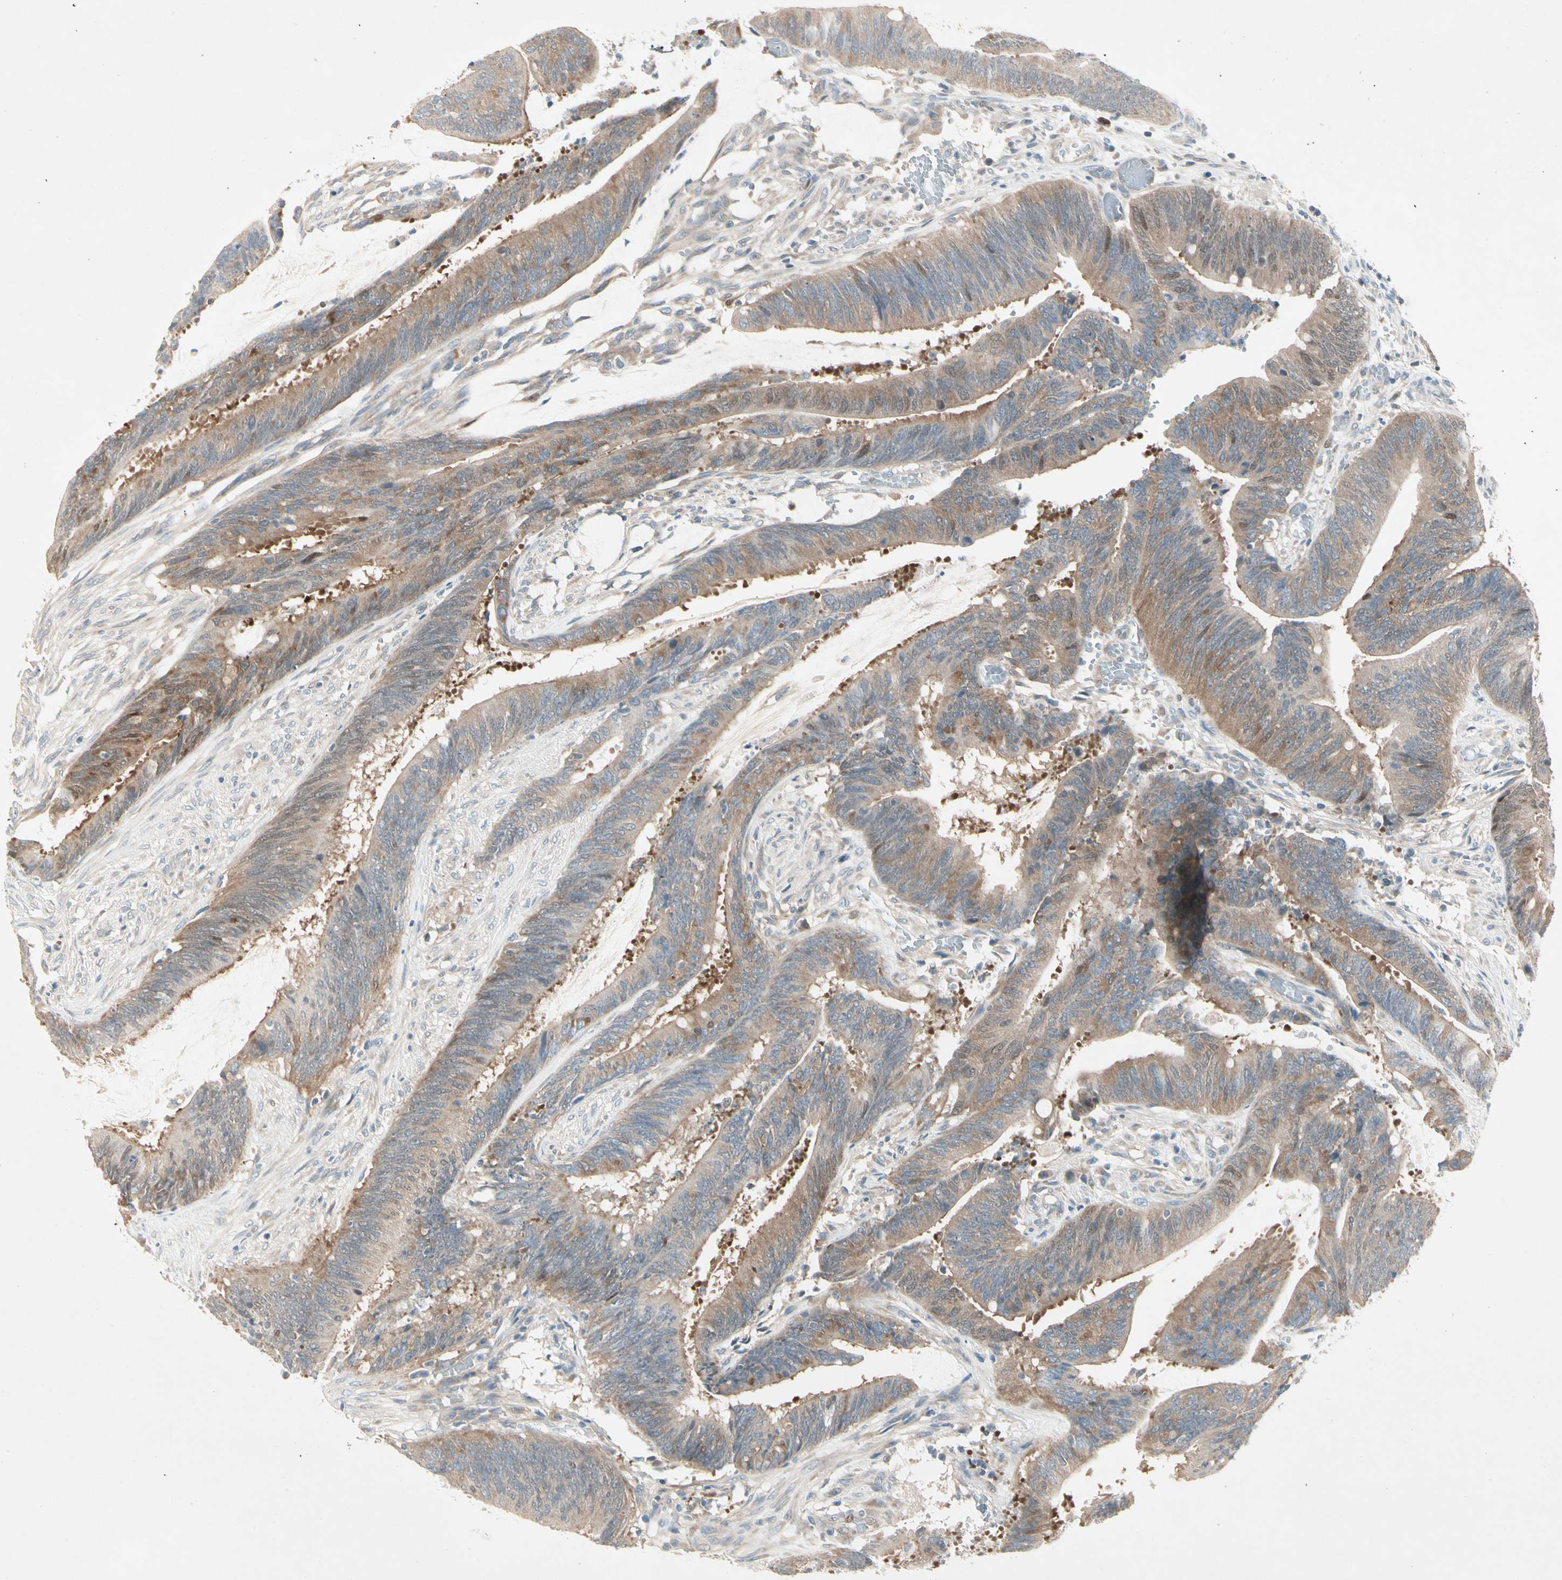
{"staining": {"intensity": "moderate", "quantity": ">75%", "location": "cytoplasmic/membranous"}, "tissue": "colorectal cancer", "cell_type": "Tumor cells", "image_type": "cancer", "snomed": [{"axis": "morphology", "description": "Adenocarcinoma, NOS"}, {"axis": "topography", "description": "Rectum"}], "caption": "An immunohistochemistry micrograph of tumor tissue is shown. Protein staining in brown highlights moderate cytoplasmic/membranous positivity in colorectal adenocarcinoma within tumor cells. (DAB (3,3'-diaminobenzidine) IHC with brightfield microscopy, high magnification).", "gene": "IL1R1", "patient": {"sex": "female", "age": 66}}